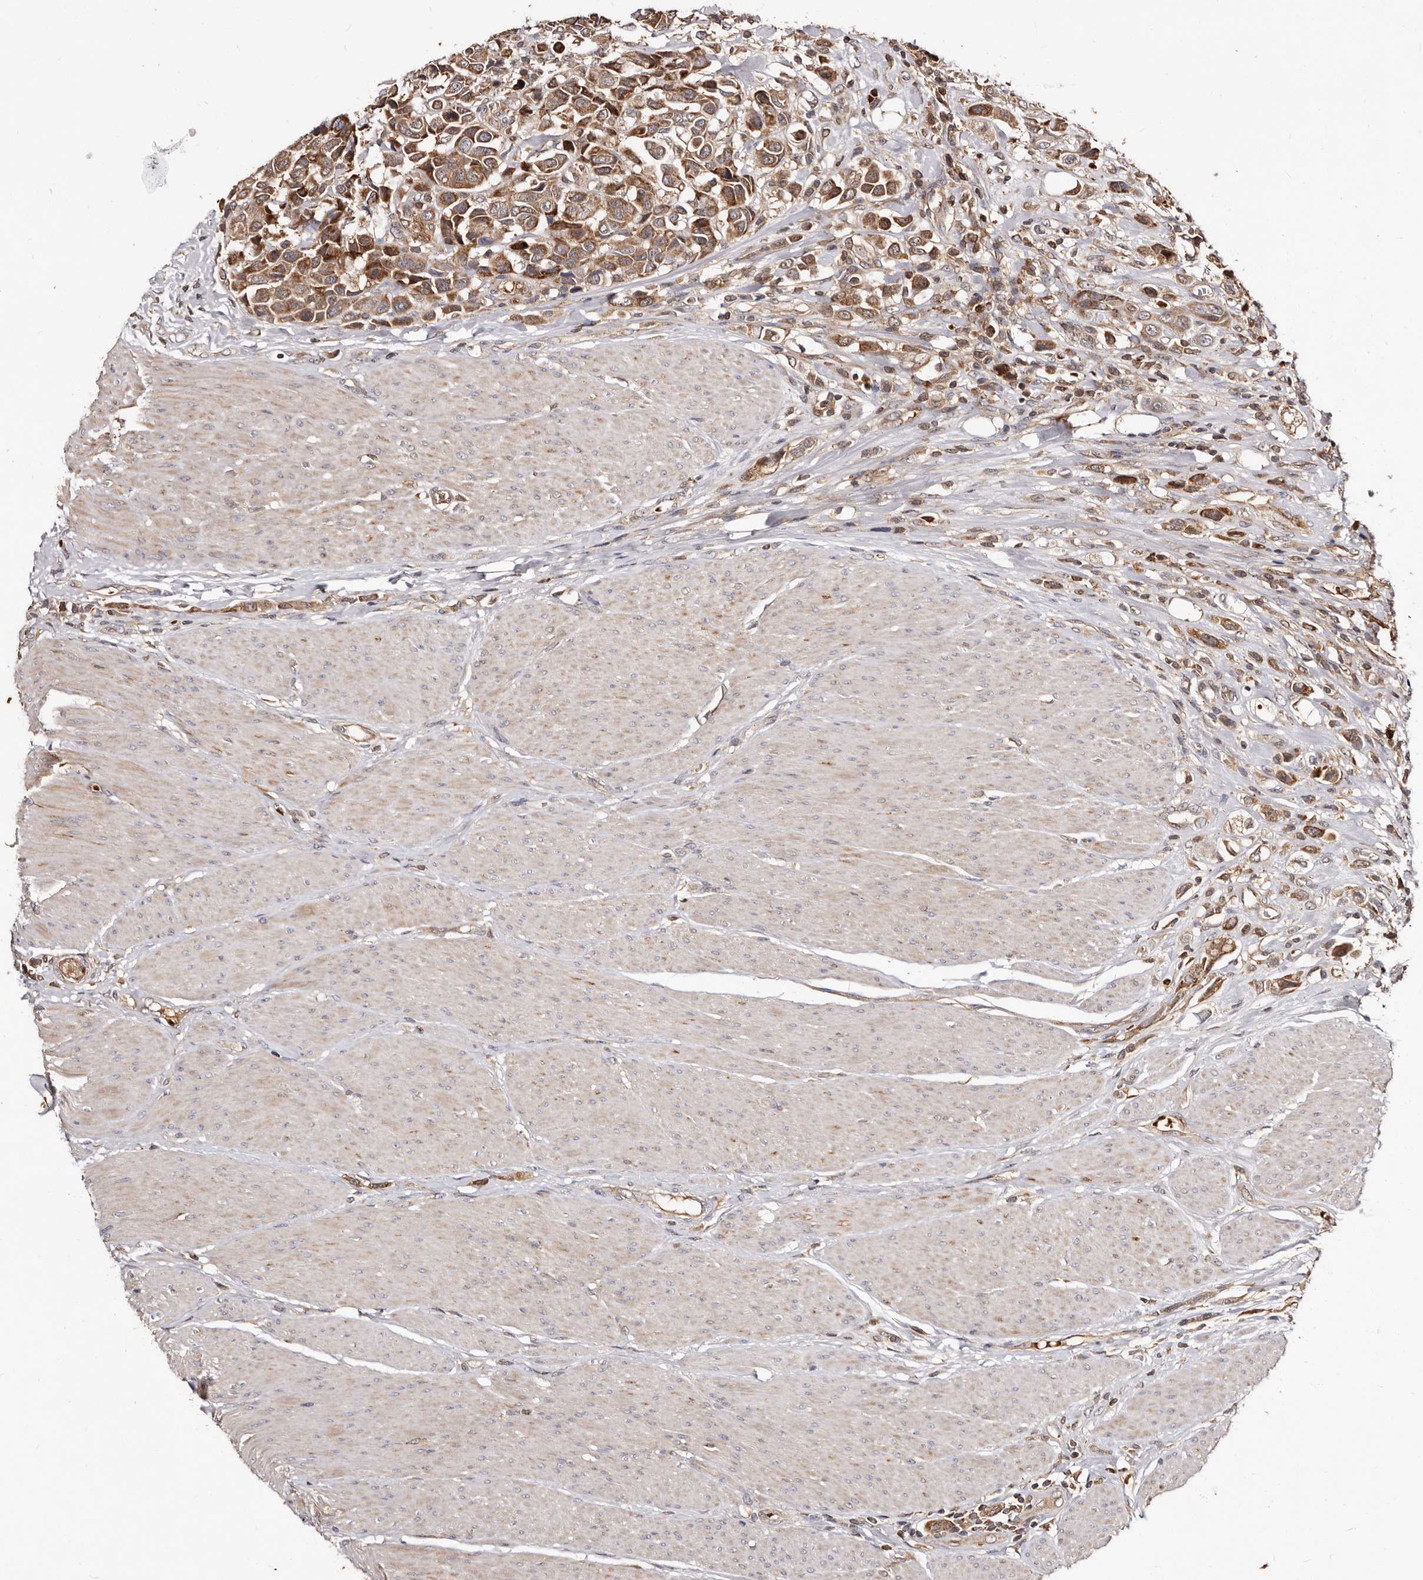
{"staining": {"intensity": "moderate", "quantity": ">75%", "location": "cytoplasmic/membranous"}, "tissue": "urothelial cancer", "cell_type": "Tumor cells", "image_type": "cancer", "snomed": [{"axis": "morphology", "description": "Urothelial carcinoma, High grade"}, {"axis": "topography", "description": "Urinary bladder"}], "caption": "Moderate cytoplasmic/membranous positivity for a protein is seen in approximately >75% of tumor cells of urothelial cancer using immunohistochemistry.", "gene": "BAX", "patient": {"sex": "male", "age": 50}}